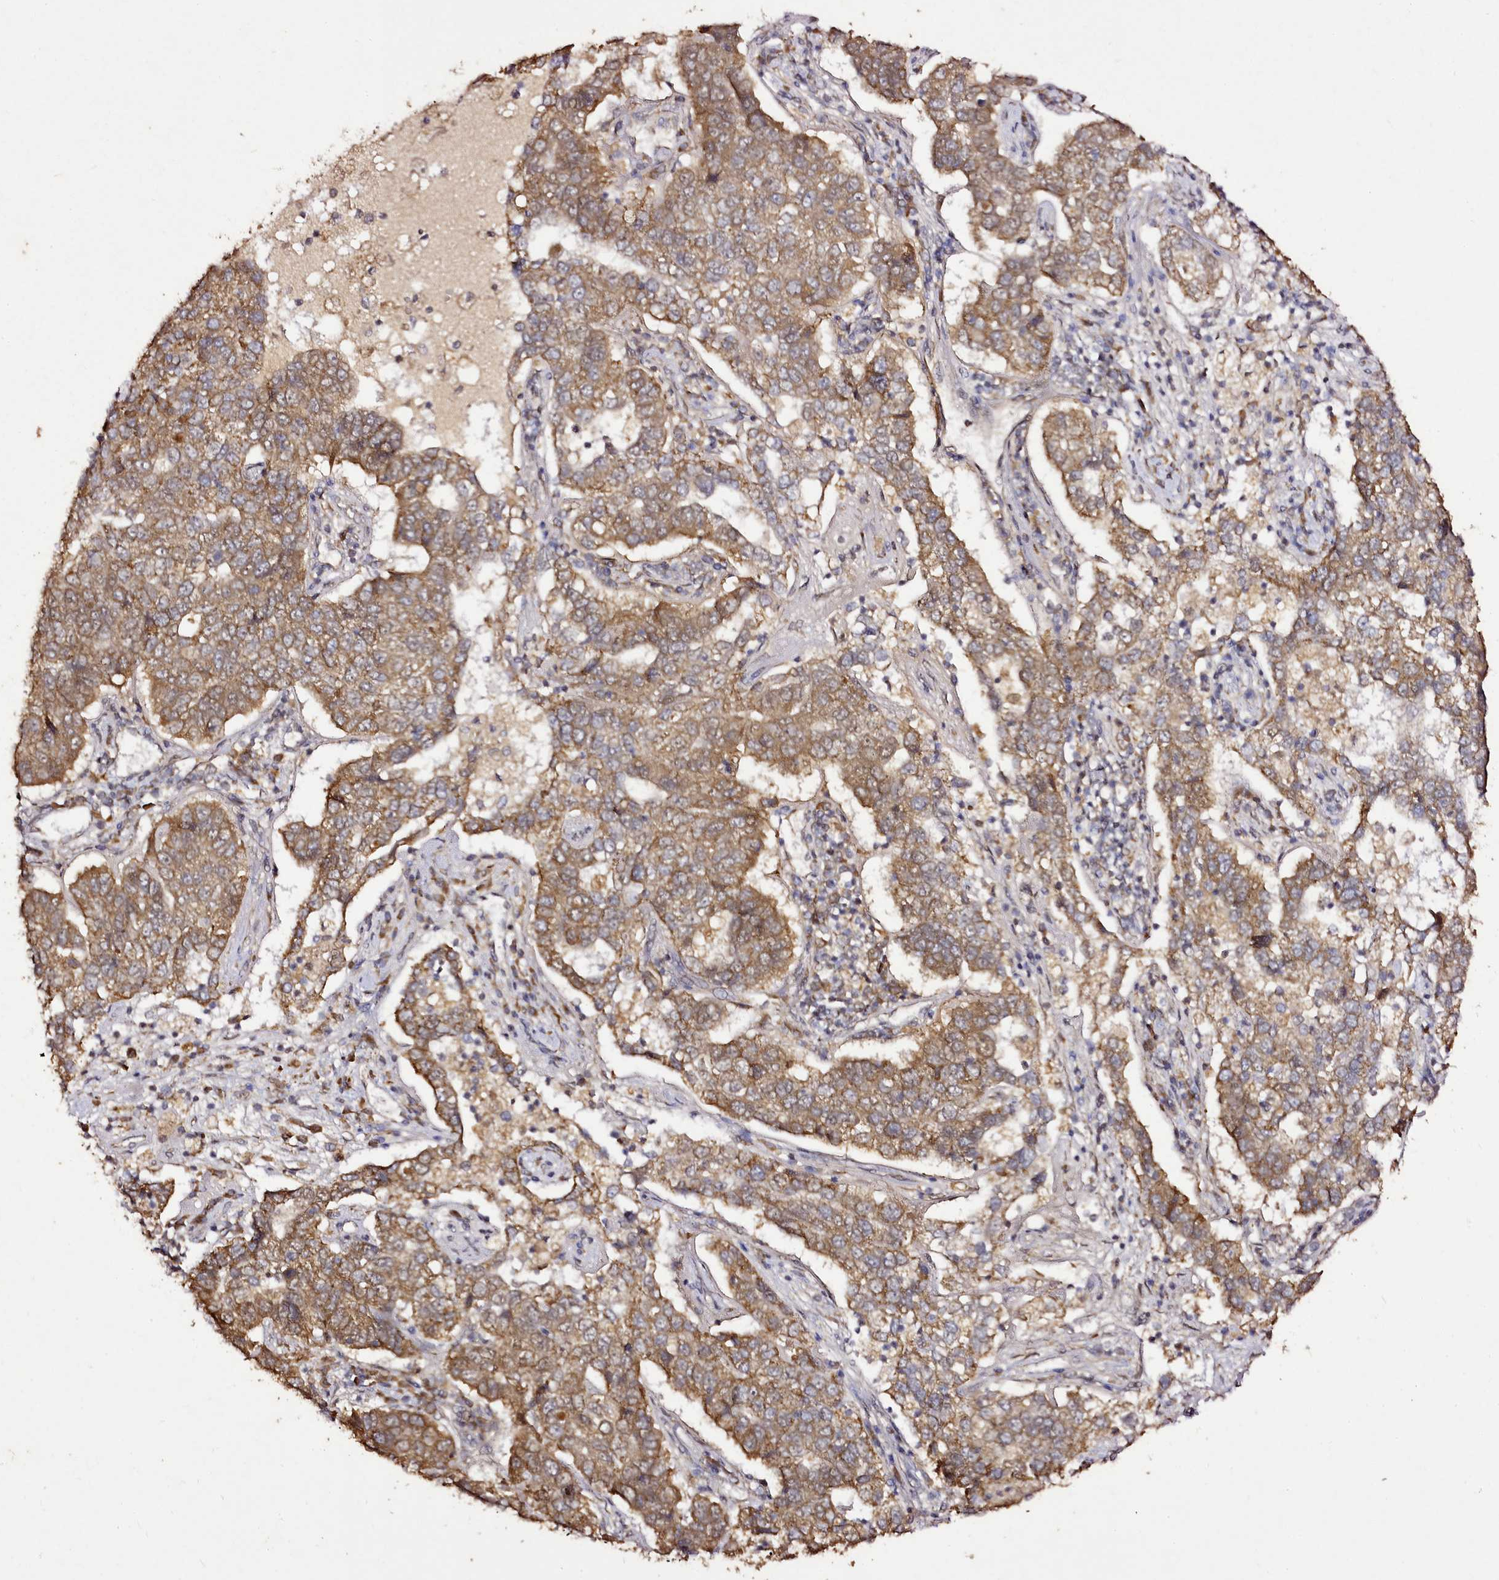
{"staining": {"intensity": "moderate", "quantity": ">75%", "location": "cytoplasmic/membranous"}, "tissue": "pancreatic cancer", "cell_type": "Tumor cells", "image_type": "cancer", "snomed": [{"axis": "morphology", "description": "Adenocarcinoma, NOS"}, {"axis": "topography", "description": "Pancreas"}], "caption": "Immunohistochemistry (IHC) (DAB (3,3'-diaminobenzidine)) staining of human pancreatic cancer (adenocarcinoma) shows moderate cytoplasmic/membranous protein staining in about >75% of tumor cells. (IHC, brightfield microscopy, high magnification).", "gene": "EDIL3", "patient": {"sex": "female", "age": 61}}